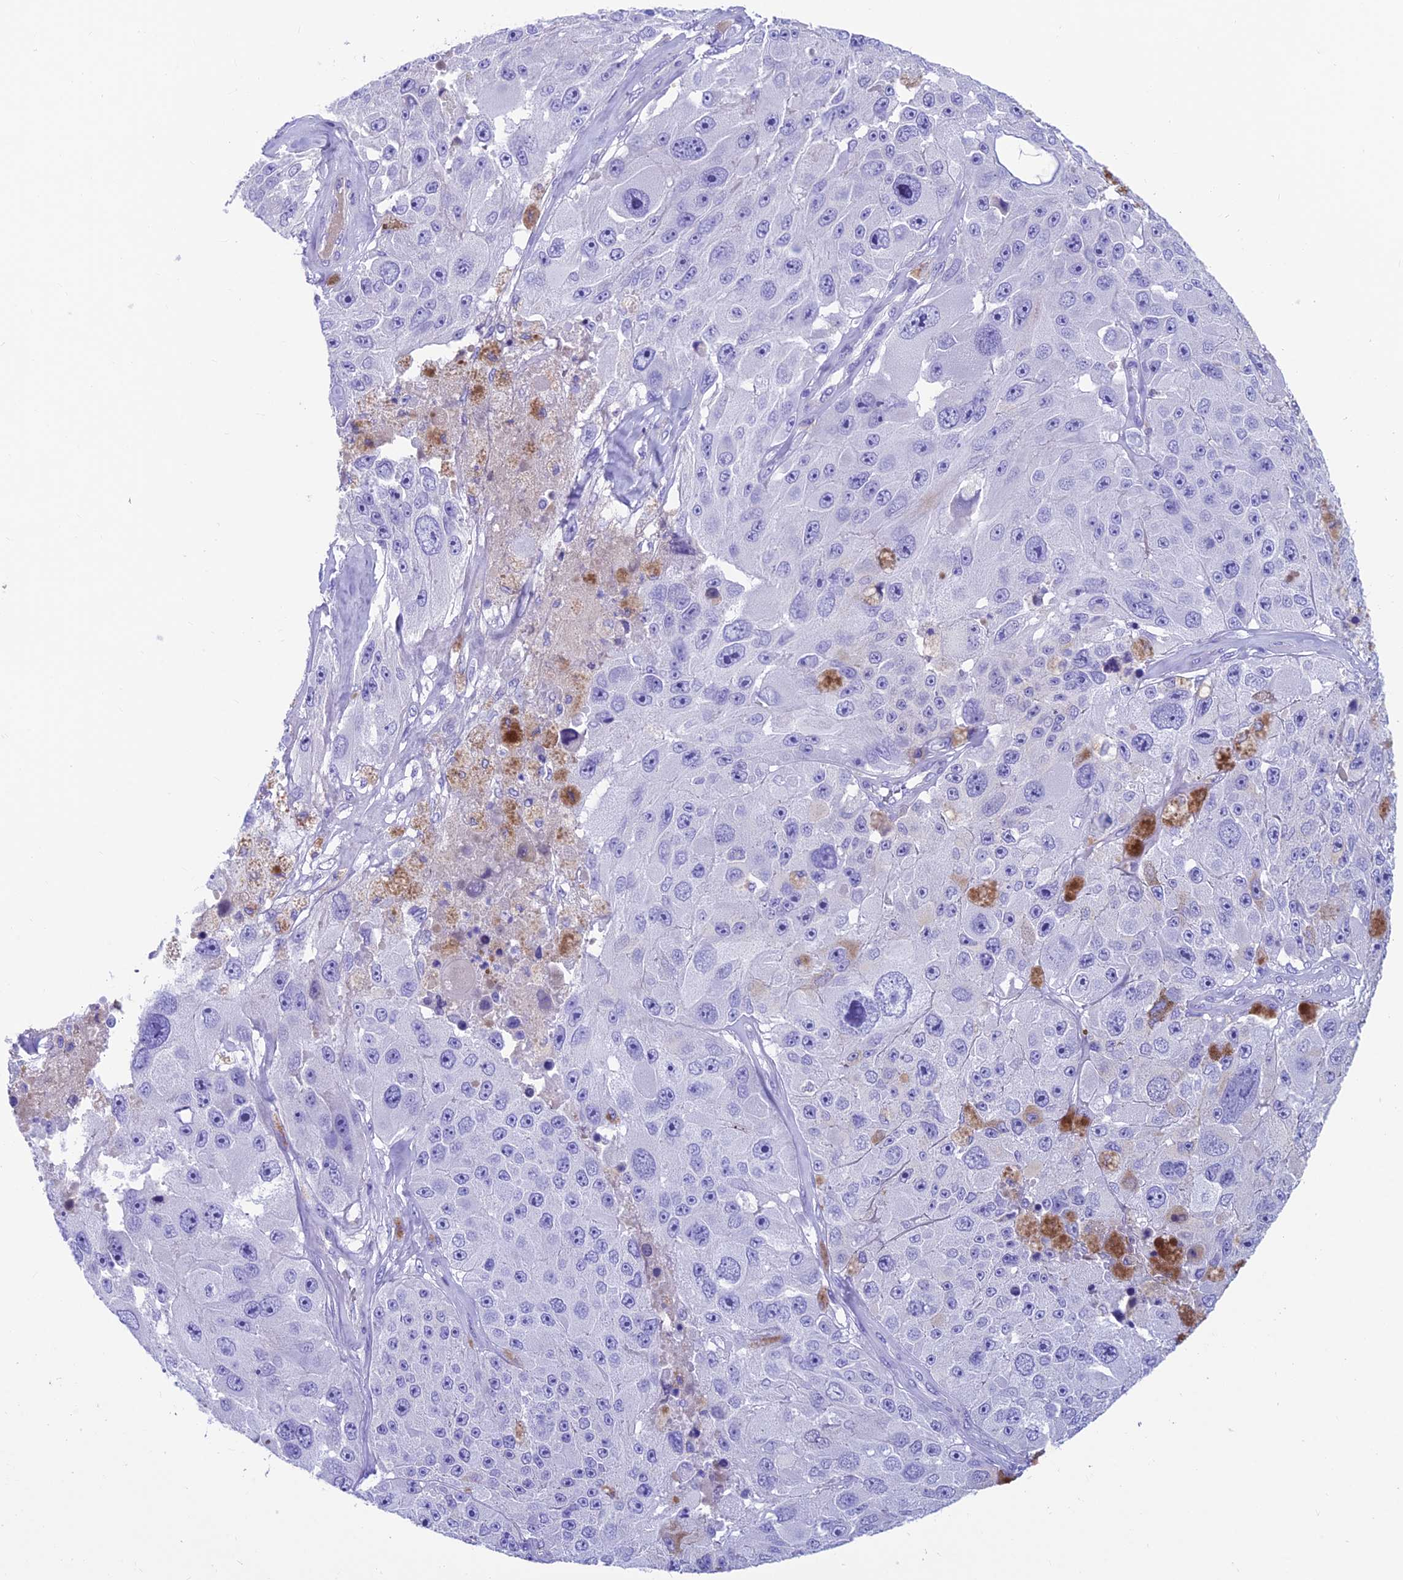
{"staining": {"intensity": "negative", "quantity": "none", "location": "none"}, "tissue": "melanoma", "cell_type": "Tumor cells", "image_type": "cancer", "snomed": [{"axis": "morphology", "description": "Malignant melanoma, Metastatic site"}, {"axis": "topography", "description": "Lymph node"}], "caption": "This image is of malignant melanoma (metastatic site) stained with IHC to label a protein in brown with the nuclei are counter-stained blue. There is no staining in tumor cells. (DAB immunohistochemistry (IHC) visualized using brightfield microscopy, high magnification).", "gene": "GNG11", "patient": {"sex": "male", "age": 62}}